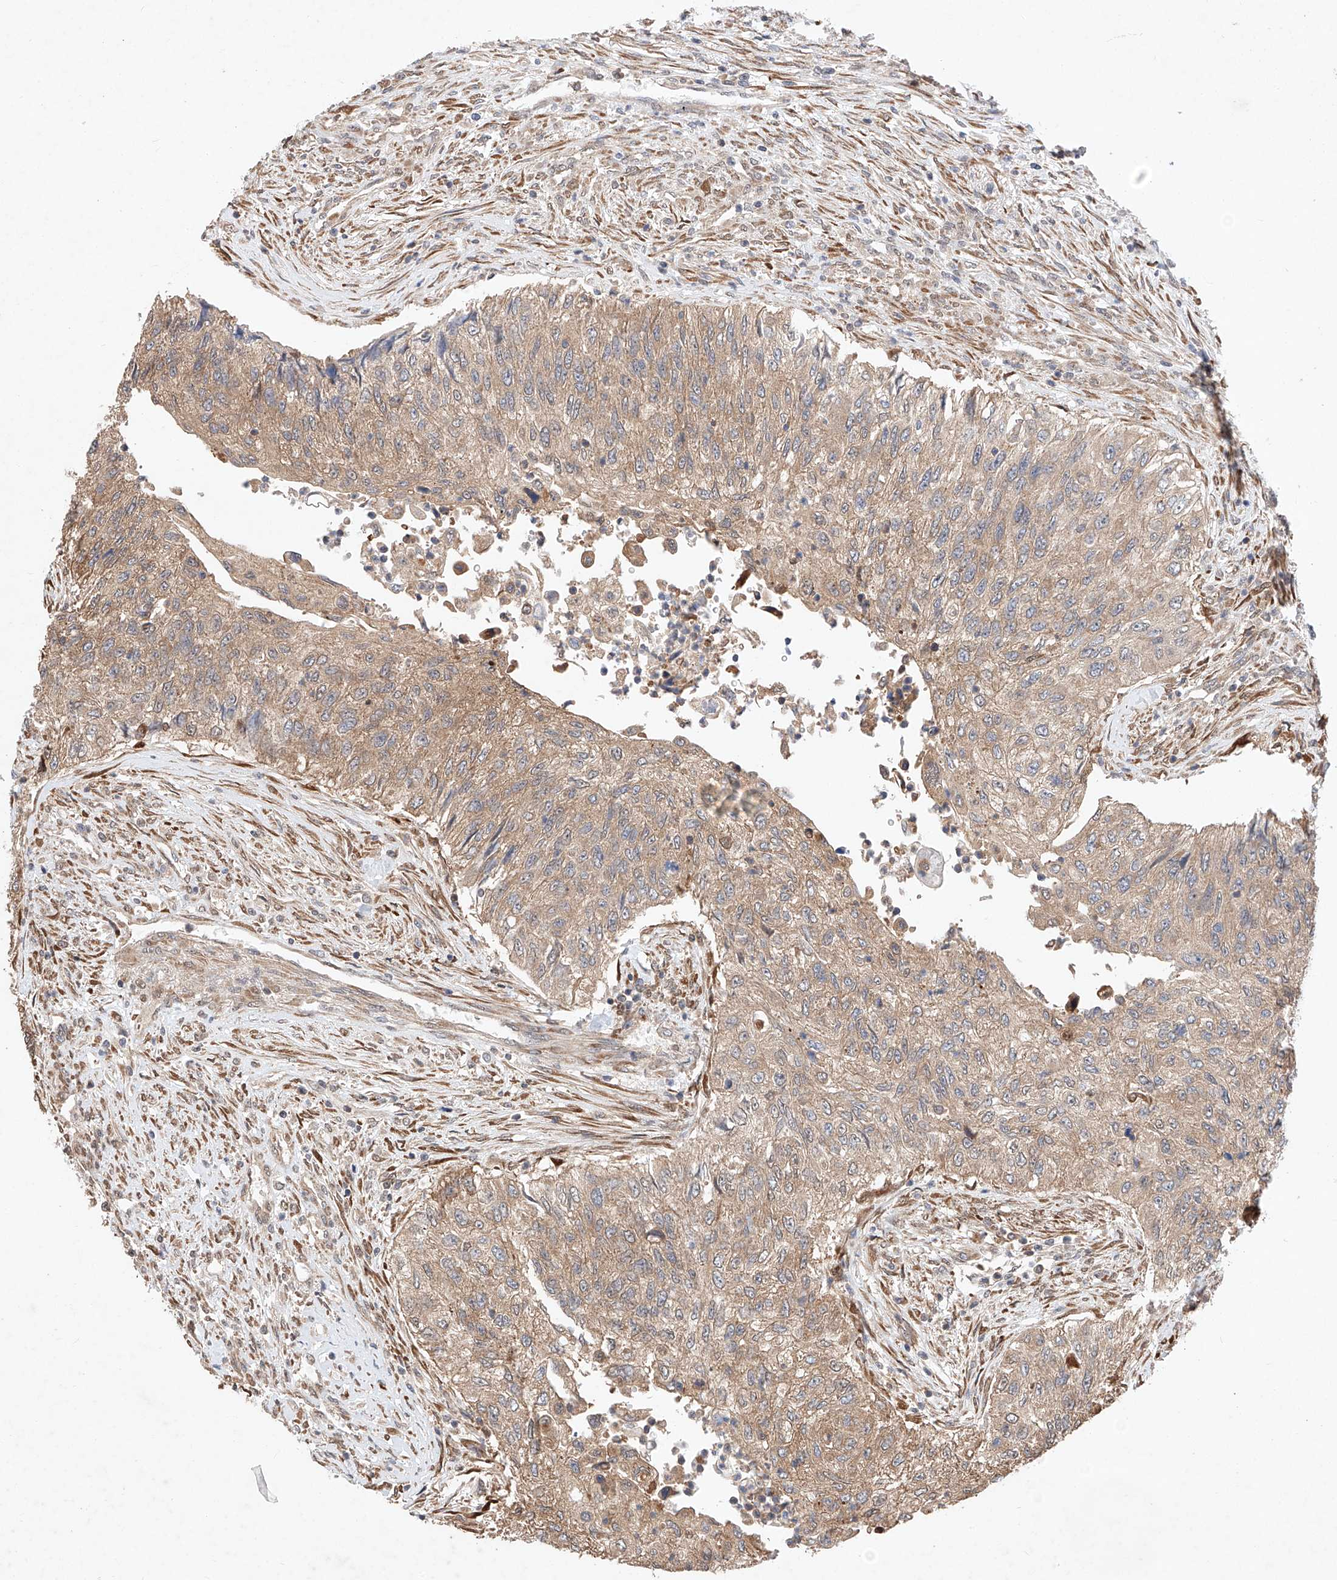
{"staining": {"intensity": "moderate", "quantity": ">75%", "location": "cytoplasmic/membranous"}, "tissue": "urothelial cancer", "cell_type": "Tumor cells", "image_type": "cancer", "snomed": [{"axis": "morphology", "description": "Urothelial carcinoma, High grade"}, {"axis": "topography", "description": "Urinary bladder"}], "caption": "Urothelial cancer stained for a protein (brown) exhibits moderate cytoplasmic/membranous positive positivity in approximately >75% of tumor cells.", "gene": "ZSCAN4", "patient": {"sex": "female", "age": 60}}